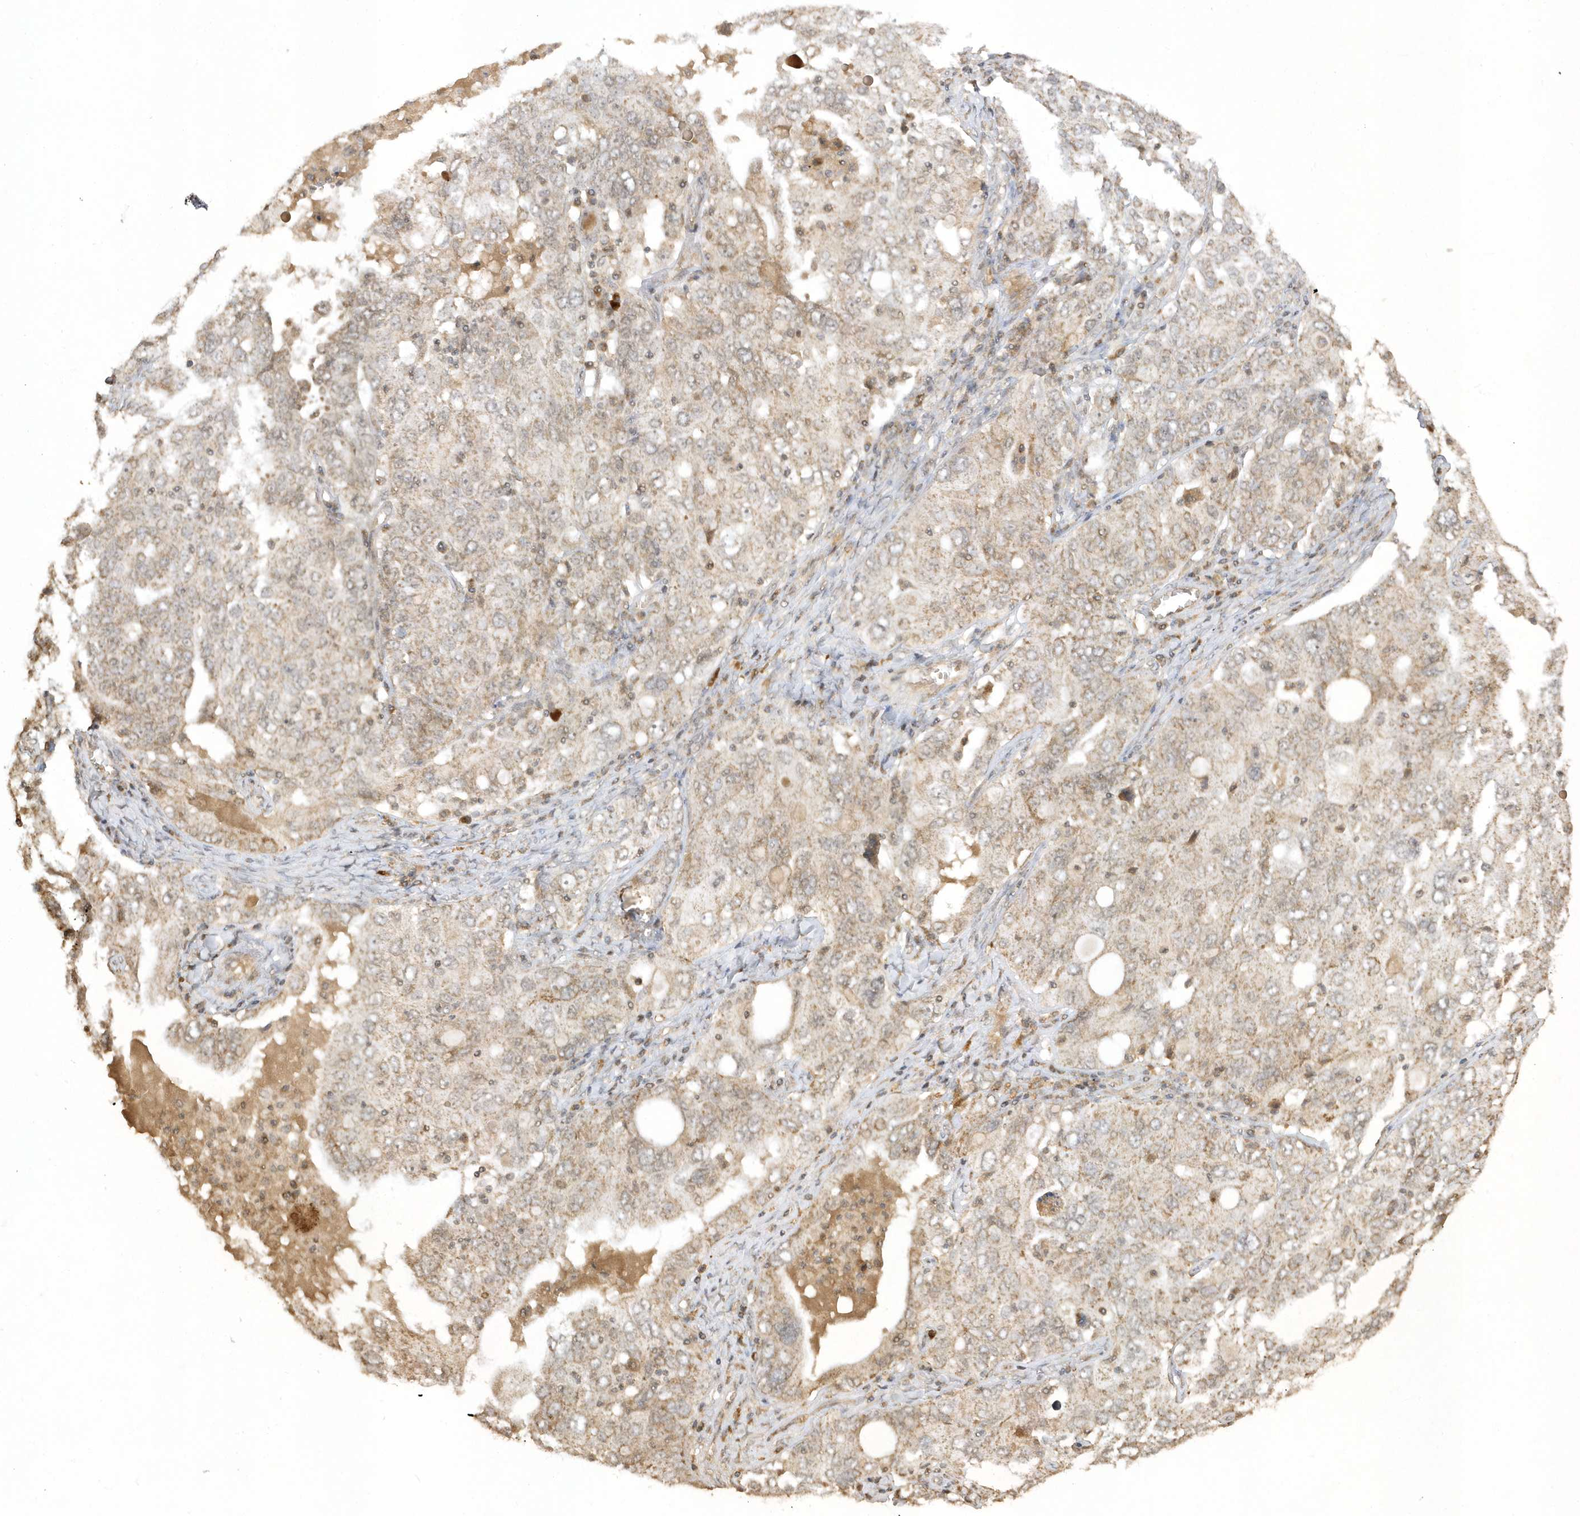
{"staining": {"intensity": "weak", "quantity": "25%-75%", "location": "cytoplasmic/membranous"}, "tissue": "ovarian cancer", "cell_type": "Tumor cells", "image_type": "cancer", "snomed": [{"axis": "morphology", "description": "Carcinoma, endometroid"}, {"axis": "topography", "description": "Ovary"}], "caption": "A brown stain shows weak cytoplasmic/membranous expression of a protein in human ovarian cancer (endometroid carcinoma) tumor cells. (DAB (3,3'-diaminobenzidine) = brown stain, brightfield microscopy at high magnification).", "gene": "ZNF213", "patient": {"sex": "female", "age": 62}}